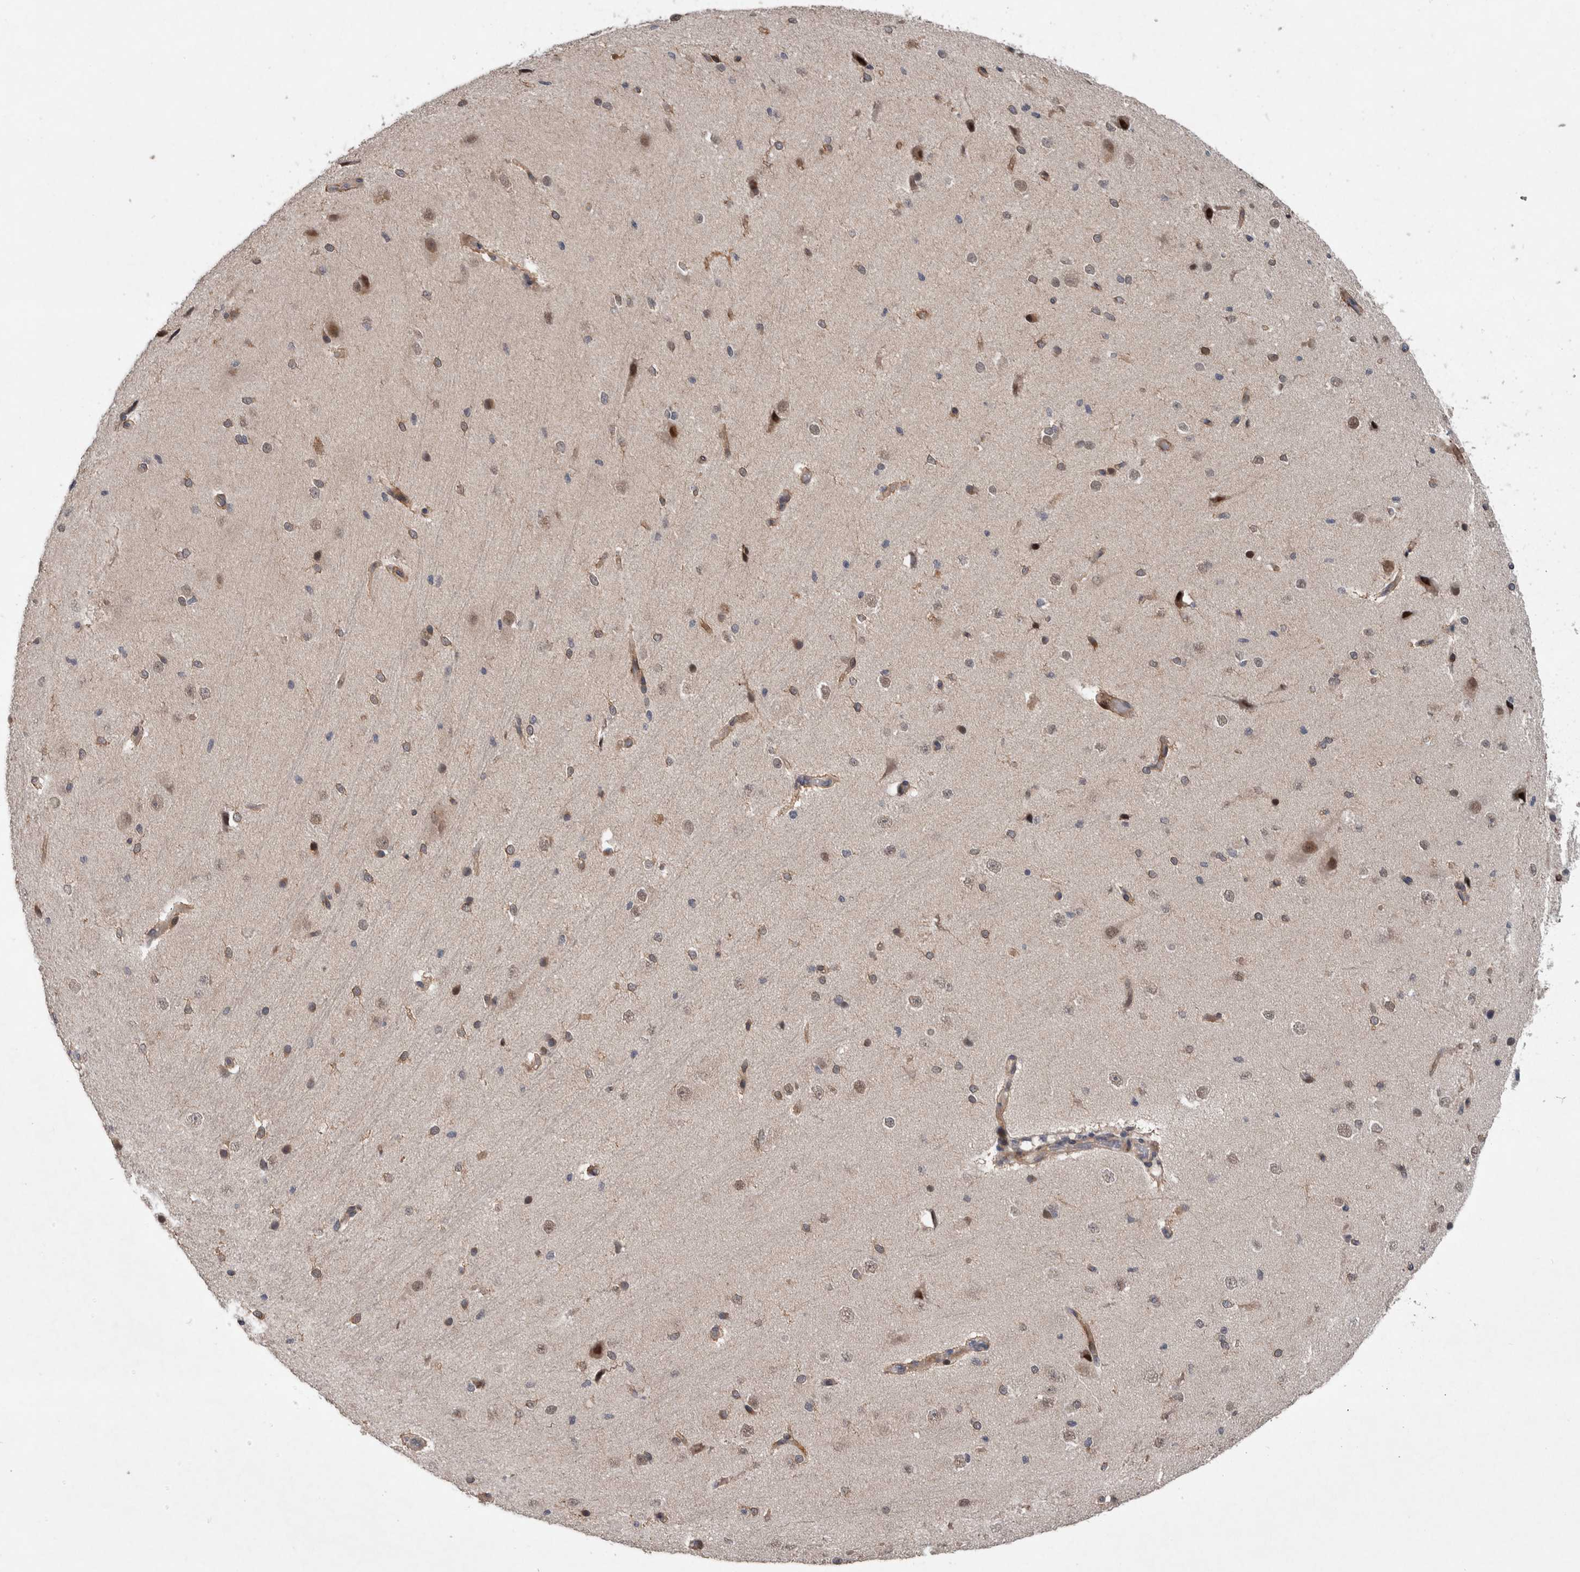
{"staining": {"intensity": "moderate", "quantity": ">75%", "location": "cytoplasmic/membranous"}, "tissue": "cerebral cortex", "cell_type": "Endothelial cells", "image_type": "normal", "snomed": [{"axis": "morphology", "description": "Normal tissue, NOS"}, {"axis": "morphology", "description": "Developmental malformation"}, {"axis": "topography", "description": "Cerebral cortex"}], "caption": "Protein expression analysis of unremarkable cerebral cortex reveals moderate cytoplasmic/membranous positivity in about >75% of endothelial cells.", "gene": "GIMAP6", "patient": {"sex": "female", "age": 30}}